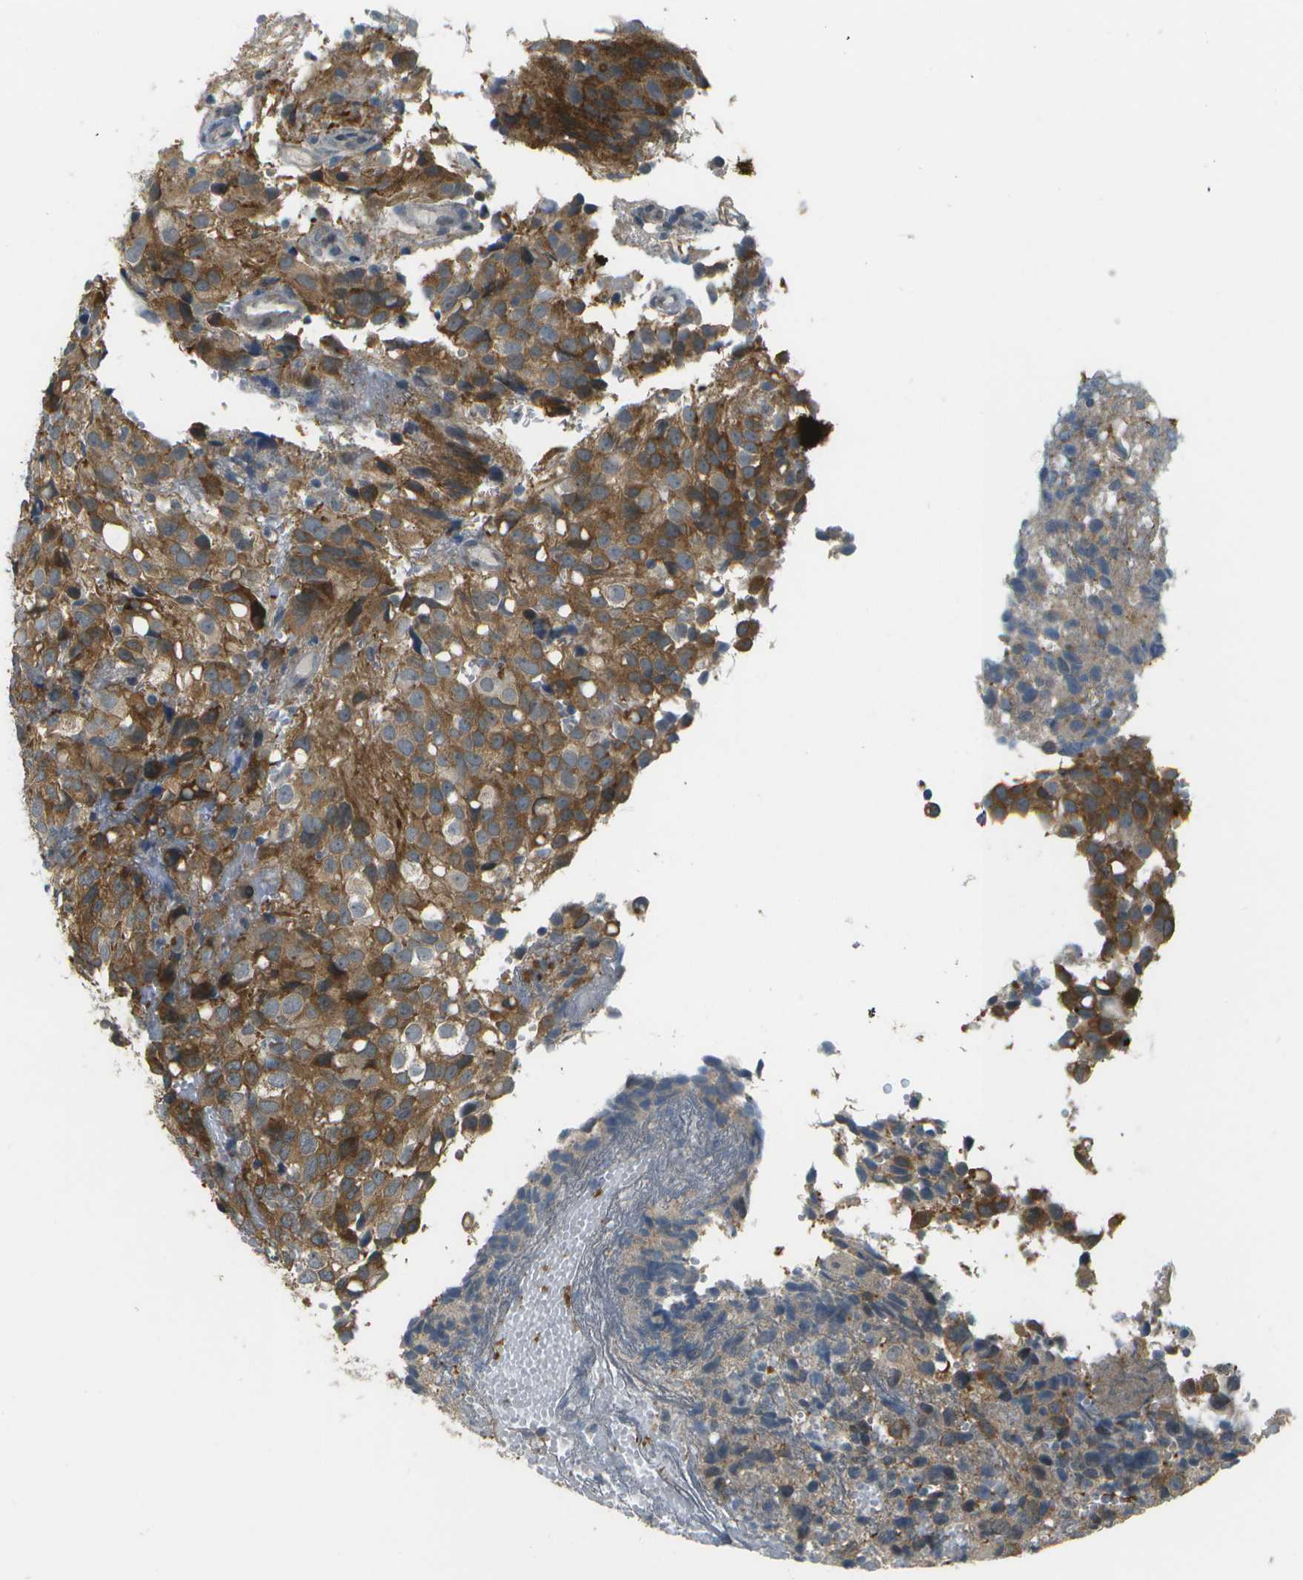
{"staining": {"intensity": "moderate", "quantity": "25%-75%", "location": "cytoplasmic/membranous"}, "tissue": "glioma", "cell_type": "Tumor cells", "image_type": "cancer", "snomed": [{"axis": "morphology", "description": "Glioma, malignant, High grade"}, {"axis": "topography", "description": "Brain"}], "caption": "Glioma stained with immunohistochemistry (IHC) reveals moderate cytoplasmic/membranous positivity in about 25%-75% of tumor cells. Nuclei are stained in blue.", "gene": "WNK2", "patient": {"sex": "male", "age": 32}}